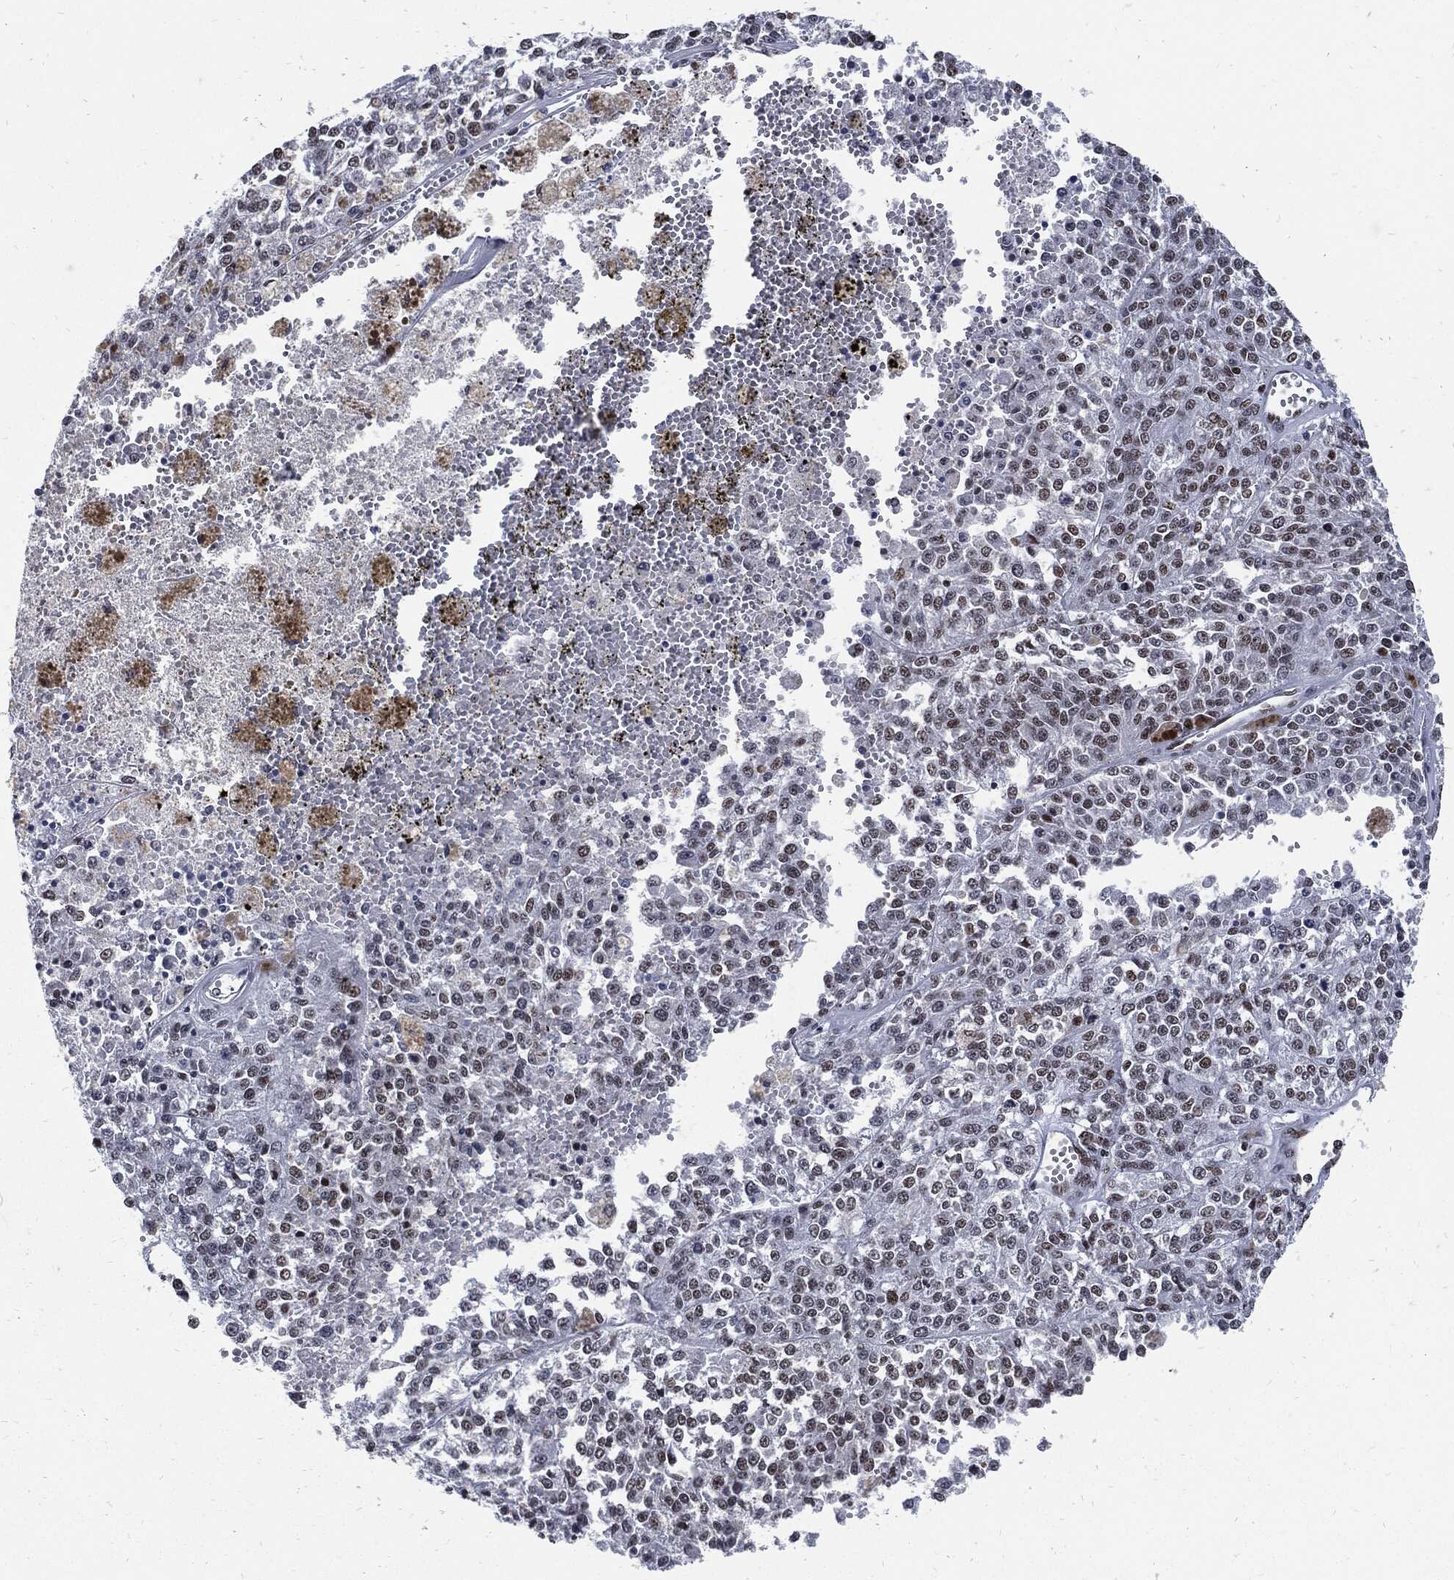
{"staining": {"intensity": "weak", "quantity": "<25%", "location": "nuclear"}, "tissue": "melanoma", "cell_type": "Tumor cells", "image_type": "cancer", "snomed": [{"axis": "morphology", "description": "Malignant melanoma, Metastatic site"}, {"axis": "topography", "description": "Lymph node"}], "caption": "Melanoma stained for a protein using immunohistochemistry exhibits no positivity tumor cells.", "gene": "TERF2", "patient": {"sex": "female", "age": 64}}